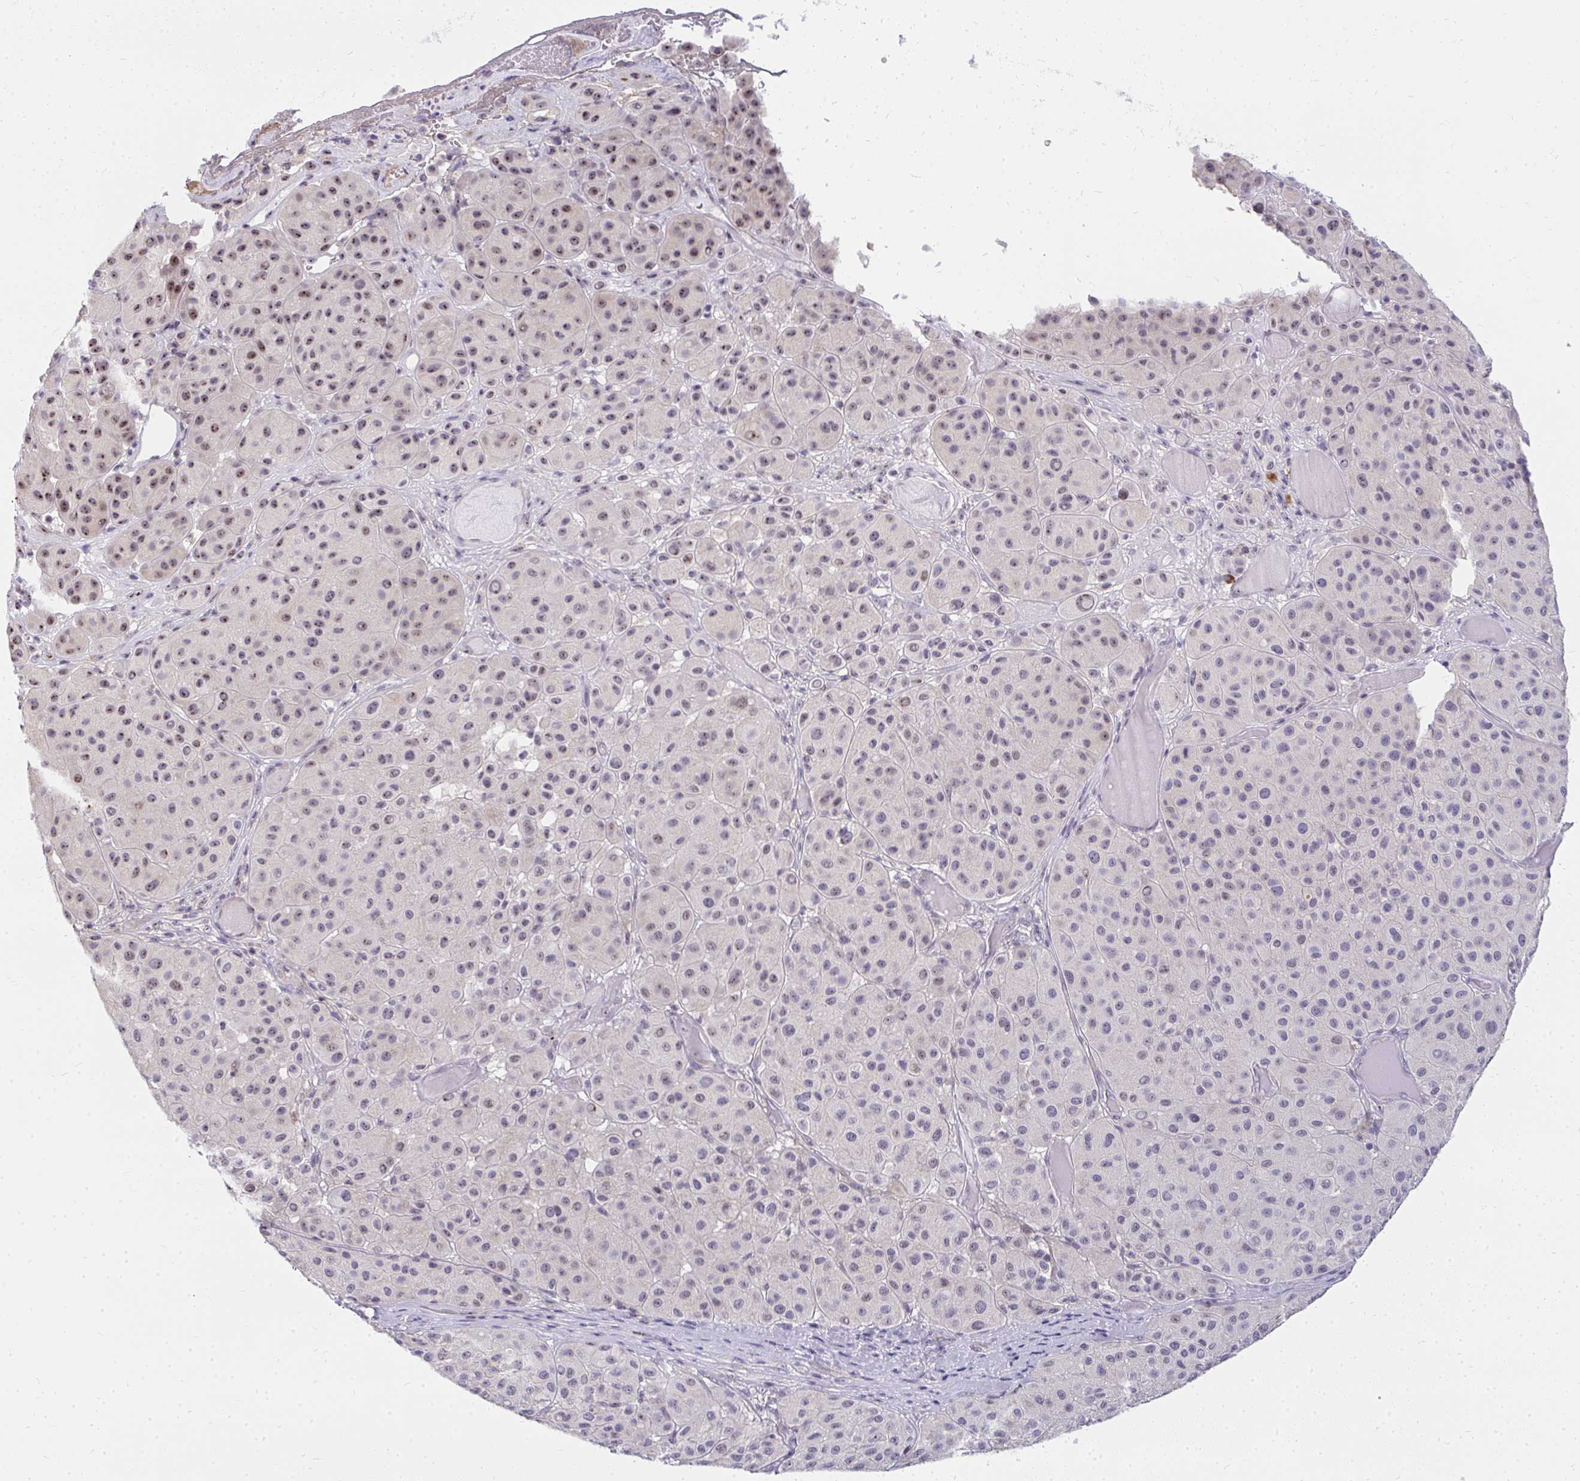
{"staining": {"intensity": "weak", "quantity": "<25%", "location": "nuclear"}, "tissue": "melanoma", "cell_type": "Tumor cells", "image_type": "cancer", "snomed": [{"axis": "morphology", "description": "Malignant melanoma, Metastatic site"}, {"axis": "topography", "description": "Smooth muscle"}], "caption": "Immunohistochemistry photomicrograph of human malignant melanoma (metastatic site) stained for a protein (brown), which exhibits no positivity in tumor cells. The staining was performed using DAB to visualize the protein expression in brown, while the nuclei were stained in blue with hematoxylin (Magnification: 20x).", "gene": "FAM9A", "patient": {"sex": "male", "age": 41}}